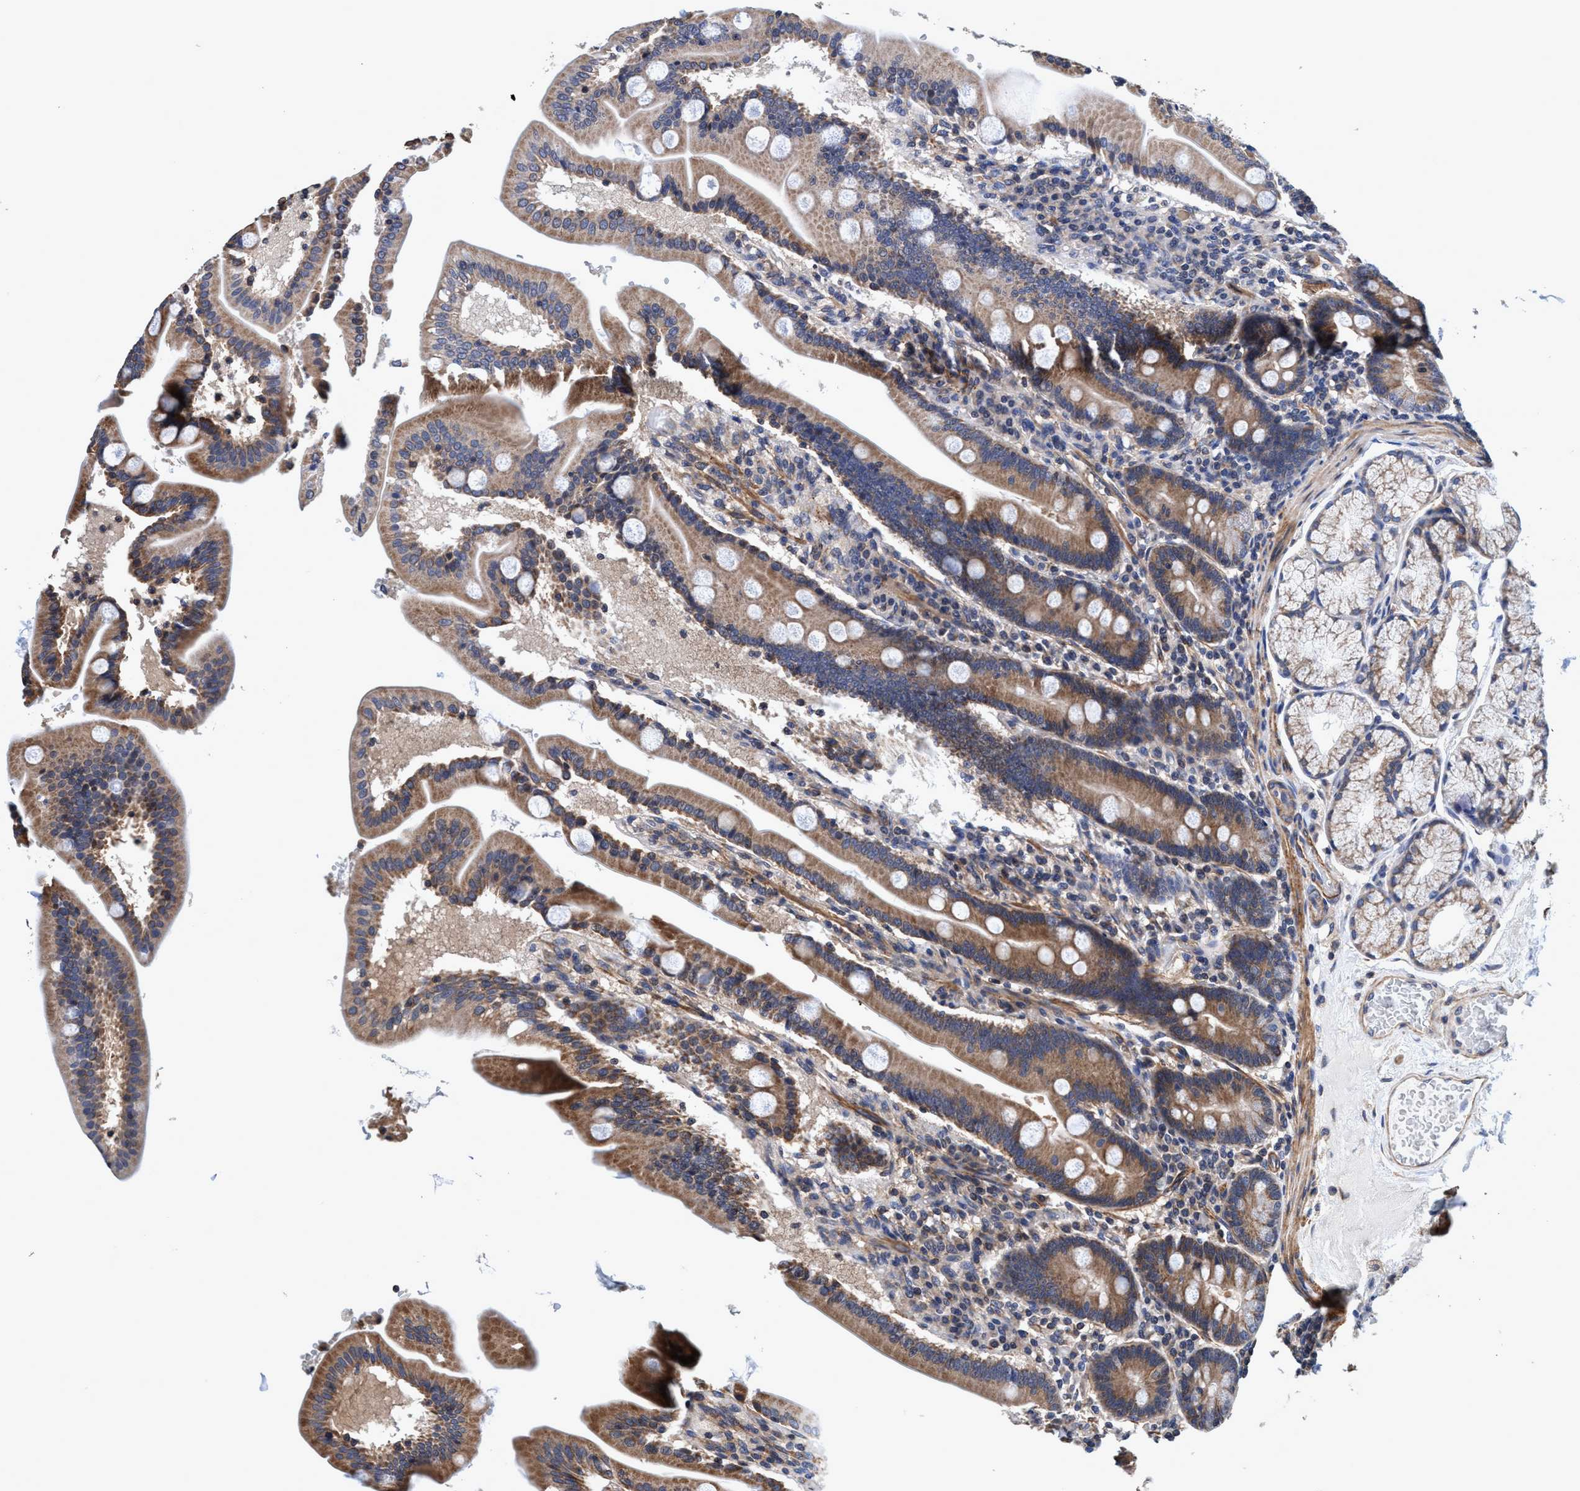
{"staining": {"intensity": "moderate", "quantity": ">75%", "location": "cytoplasmic/membranous"}, "tissue": "duodenum", "cell_type": "Glandular cells", "image_type": "normal", "snomed": [{"axis": "morphology", "description": "Normal tissue, NOS"}, {"axis": "topography", "description": "Duodenum"}], "caption": "Protein staining displays moderate cytoplasmic/membranous staining in approximately >75% of glandular cells in normal duodenum. The staining is performed using DAB brown chromogen to label protein expression. The nuclei are counter-stained blue using hematoxylin.", "gene": "CALCOCO2", "patient": {"sex": "male", "age": 54}}